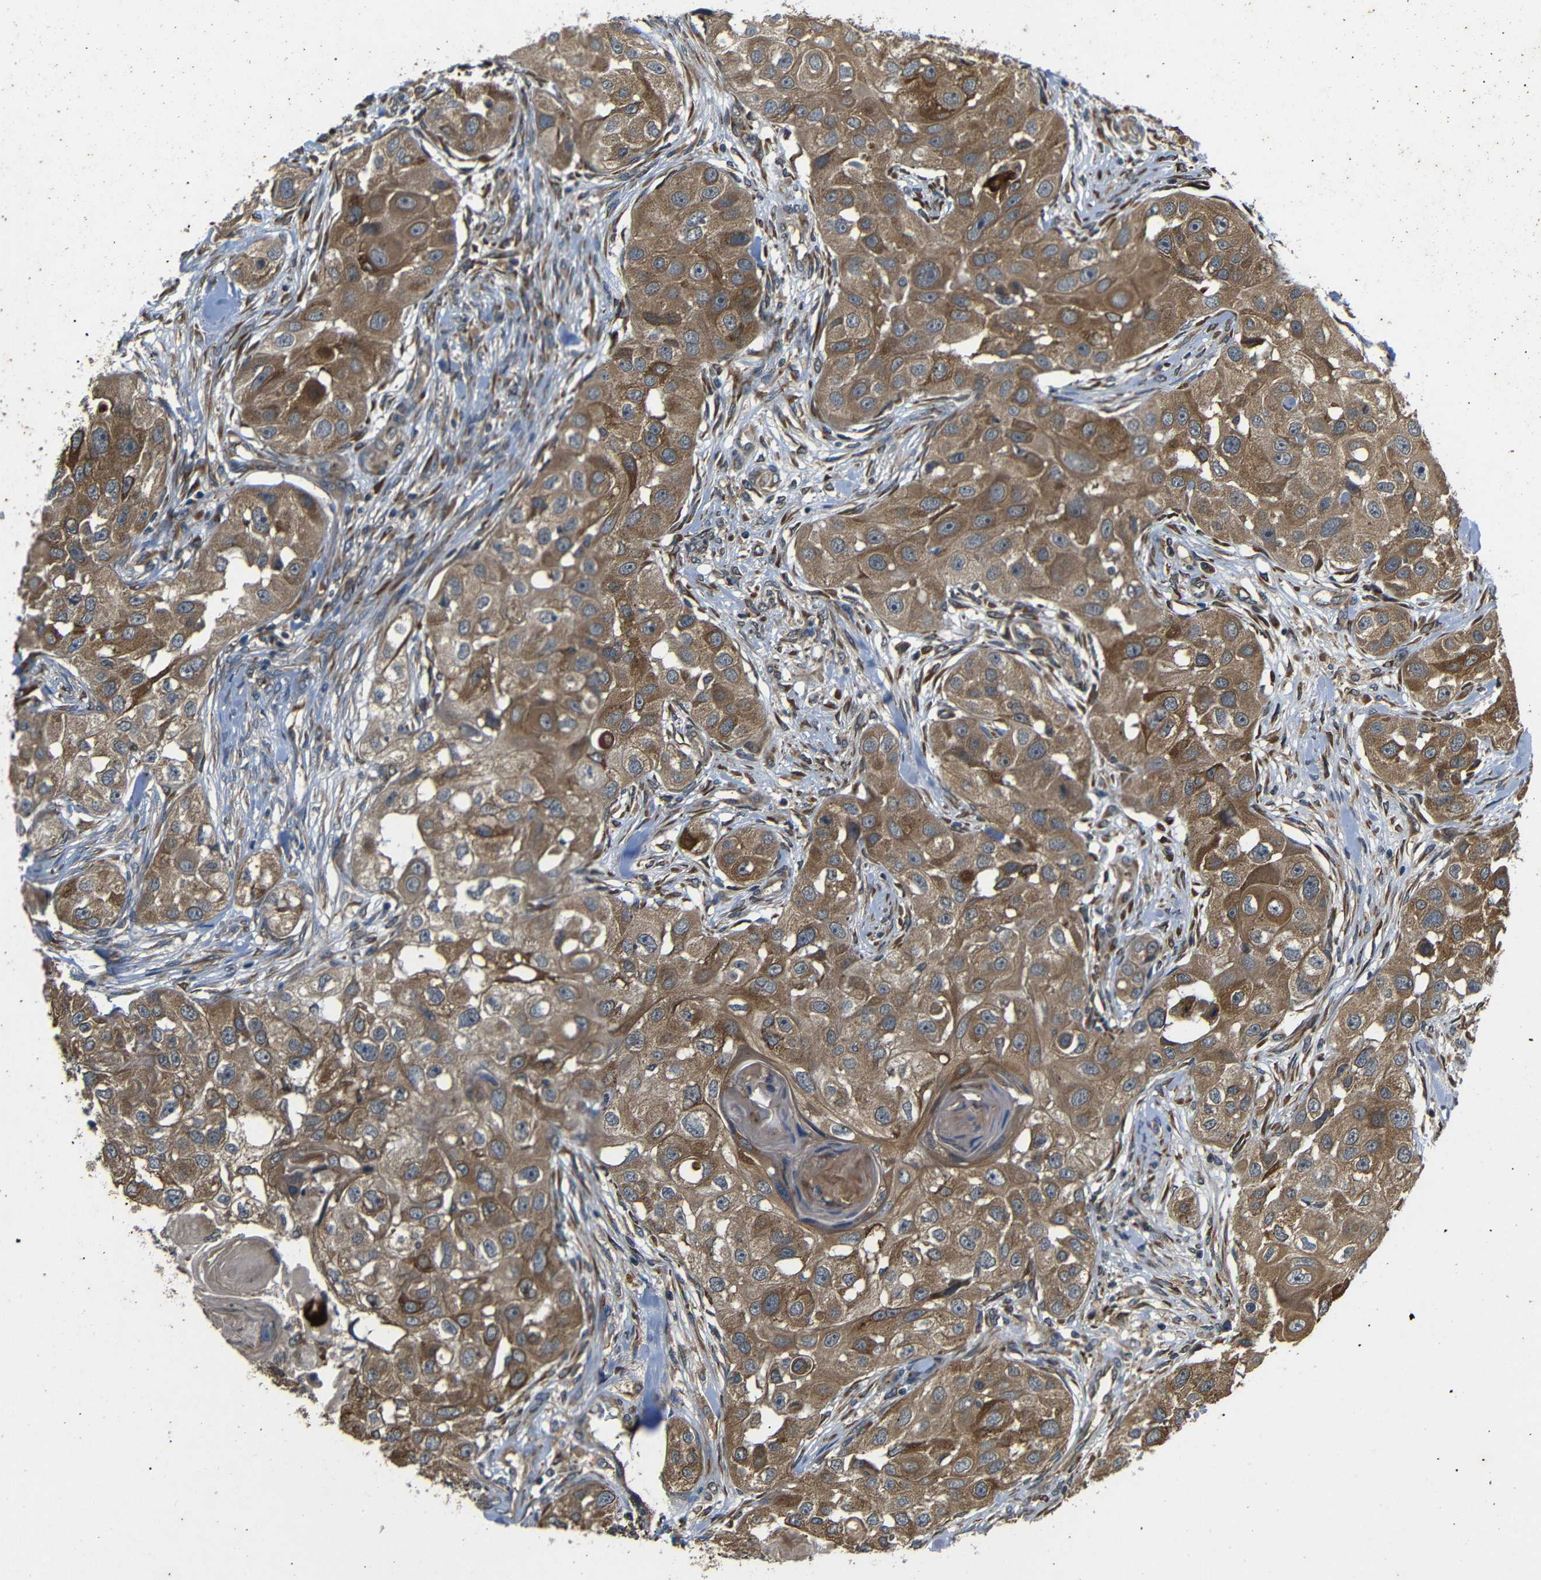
{"staining": {"intensity": "moderate", "quantity": ">75%", "location": "cytoplasmic/membranous"}, "tissue": "head and neck cancer", "cell_type": "Tumor cells", "image_type": "cancer", "snomed": [{"axis": "morphology", "description": "Normal tissue, NOS"}, {"axis": "morphology", "description": "Squamous cell carcinoma, NOS"}, {"axis": "topography", "description": "Skeletal muscle"}, {"axis": "topography", "description": "Head-Neck"}], "caption": "Immunohistochemical staining of human squamous cell carcinoma (head and neck) demonstrates moderate cytoplasmic/membranous protein expression in approximately >75% of tumor cells.", "gene": "TRPC1", "patient": {"sex": "male", "age": 51}}